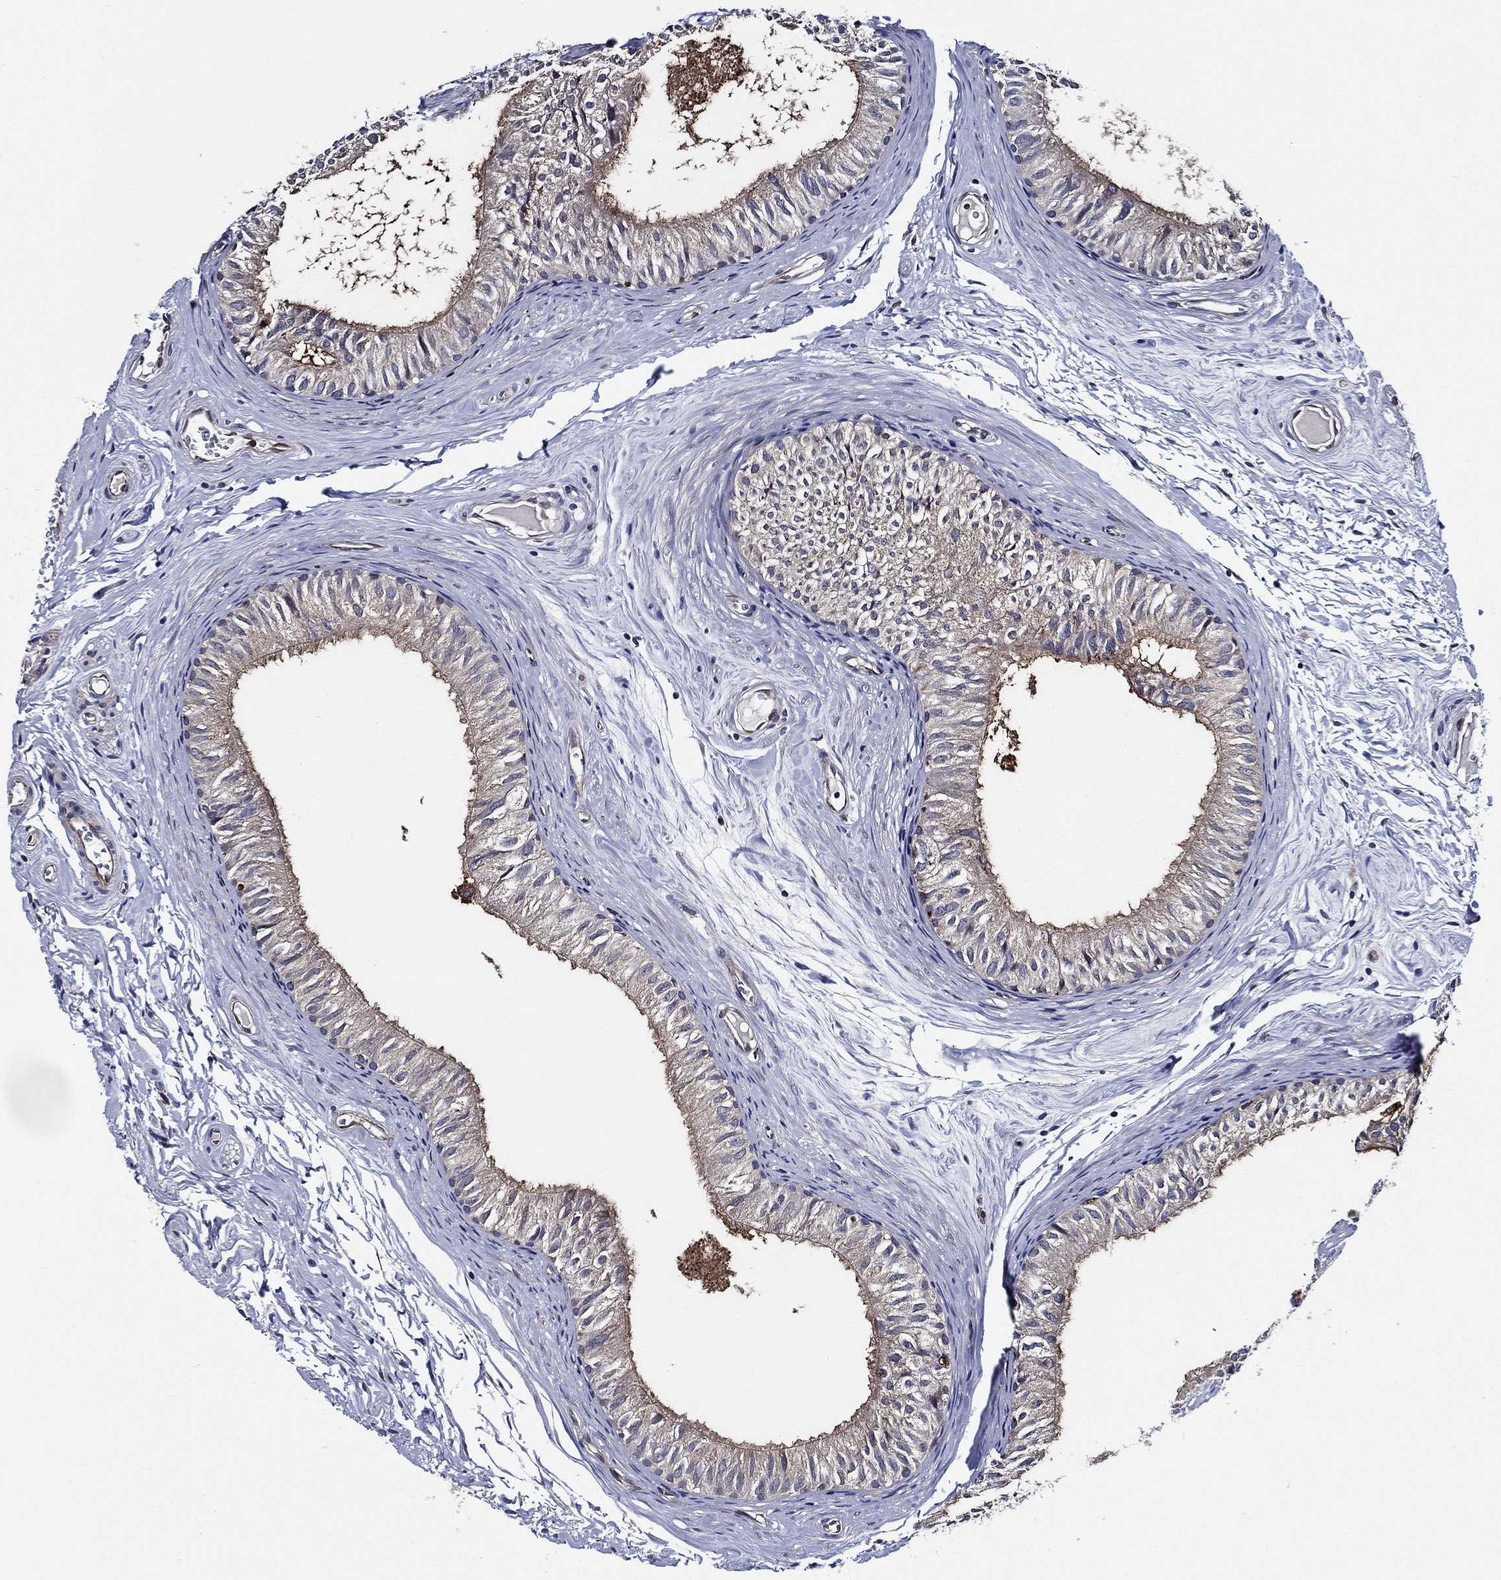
{"staining": {"intensity": "moderate", "quantity": "<25%", "location": "cytoplasmic/membranous"}, "tissue": "epididymis", "cell_type": "Glandular cells", "image_type": "normal", "snomed": [{"axis": "morphology", "description": "Normal tissue, NOS"}, {"axis": "topography", "description": "Epididymis"}], "caption": "Unremarkable epididymis was stained to show a protein in brown. There is low levels of moderate cytoplasmic/membranous expression in about <25% of glandular cells.", "gene": "KIF20B", "patient": {"sex": "male", "age": 52}}